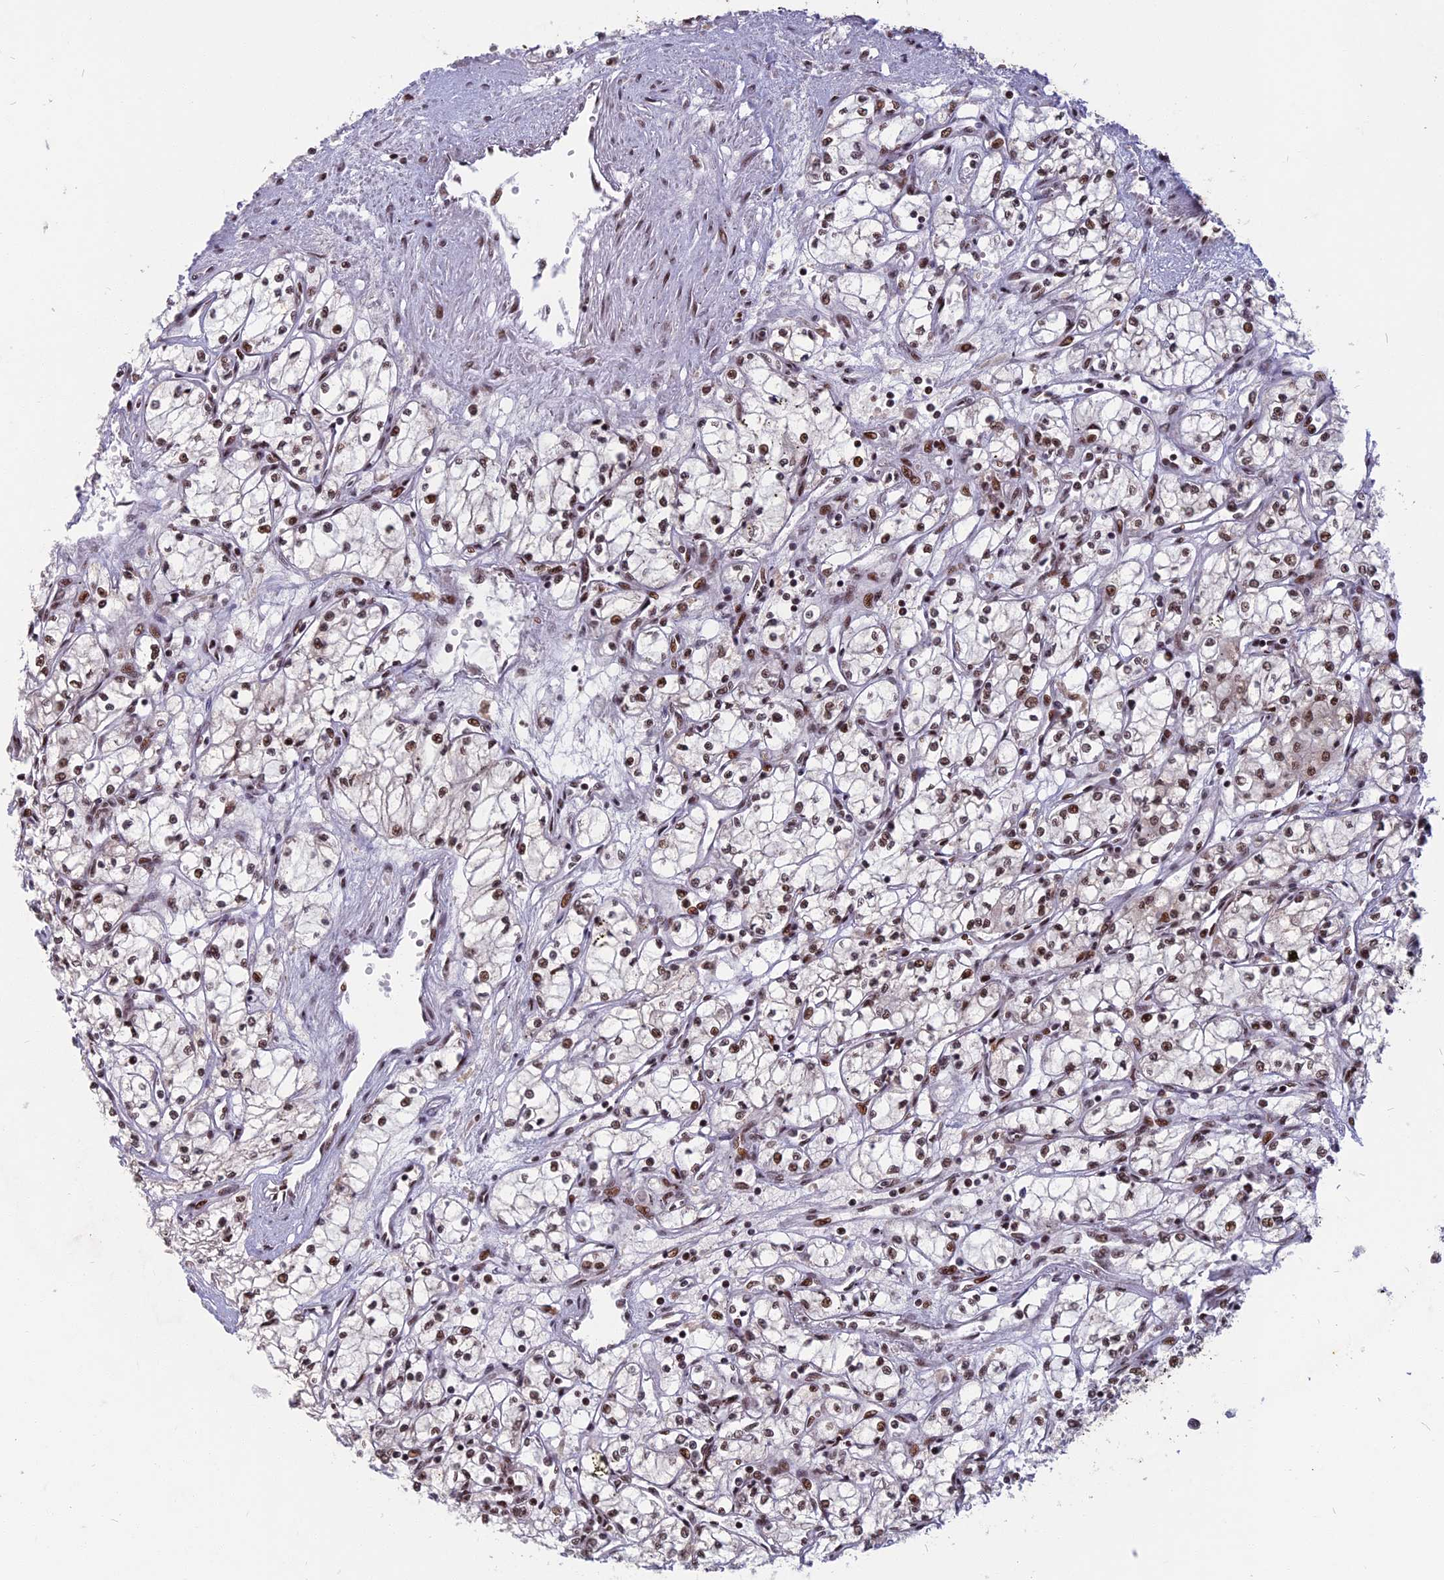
{"staining": {"intensity": "moderate", "quantity": ">75%", "location": "nuclear"}, "tissue": "renal cancer", "cell_type": "Tumor cells", "image_type": "cancer", "snomed": [{"axis": "morphology", "description": "Adenocarcinoma, NOS"}, {"axis": "topography", "description": "Kidney"}], "caption": "Renal cancer (adenocarcinoma) tissue displays moderate nuclear expression in approximately >75% of tumor cells (IHC, brightfield microscopy, high magnification).", "gene": "CDC7", "patient": {"sex": "male", "age": 59}}